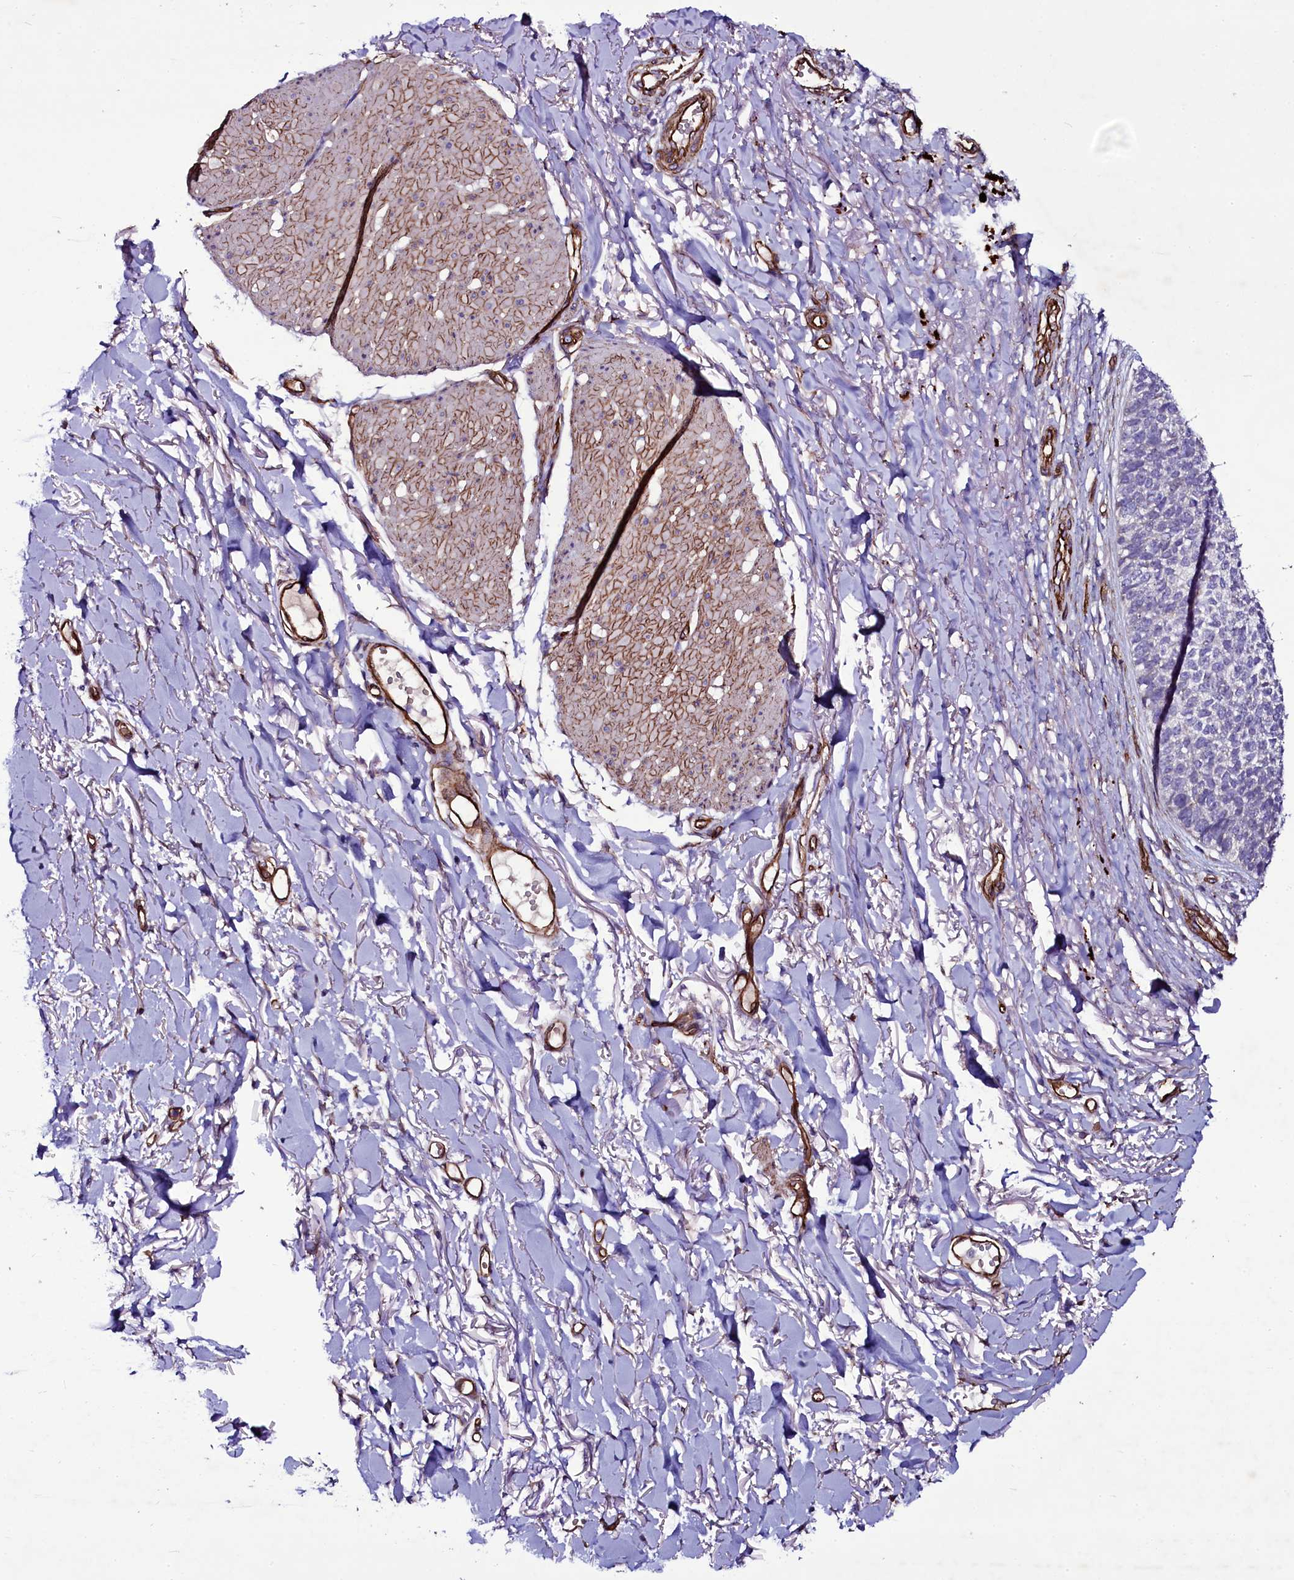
{"staining": {"intensity": "negative", "quantity": "none", "location": "none"}, "tissue": "skin cancer", "cell_type": "Tumor cells", "image_type": "cancer", "snomed": [{"axis": "morphology", "description": "Basal cell carcinoma"}, {"axis": "topography", "description": "Skin"}], "caption": "Tumor cells show no significant positivity in skin cancer.", "gene": "MEX3C", "patient": {"sex": "female", "age": 84}}